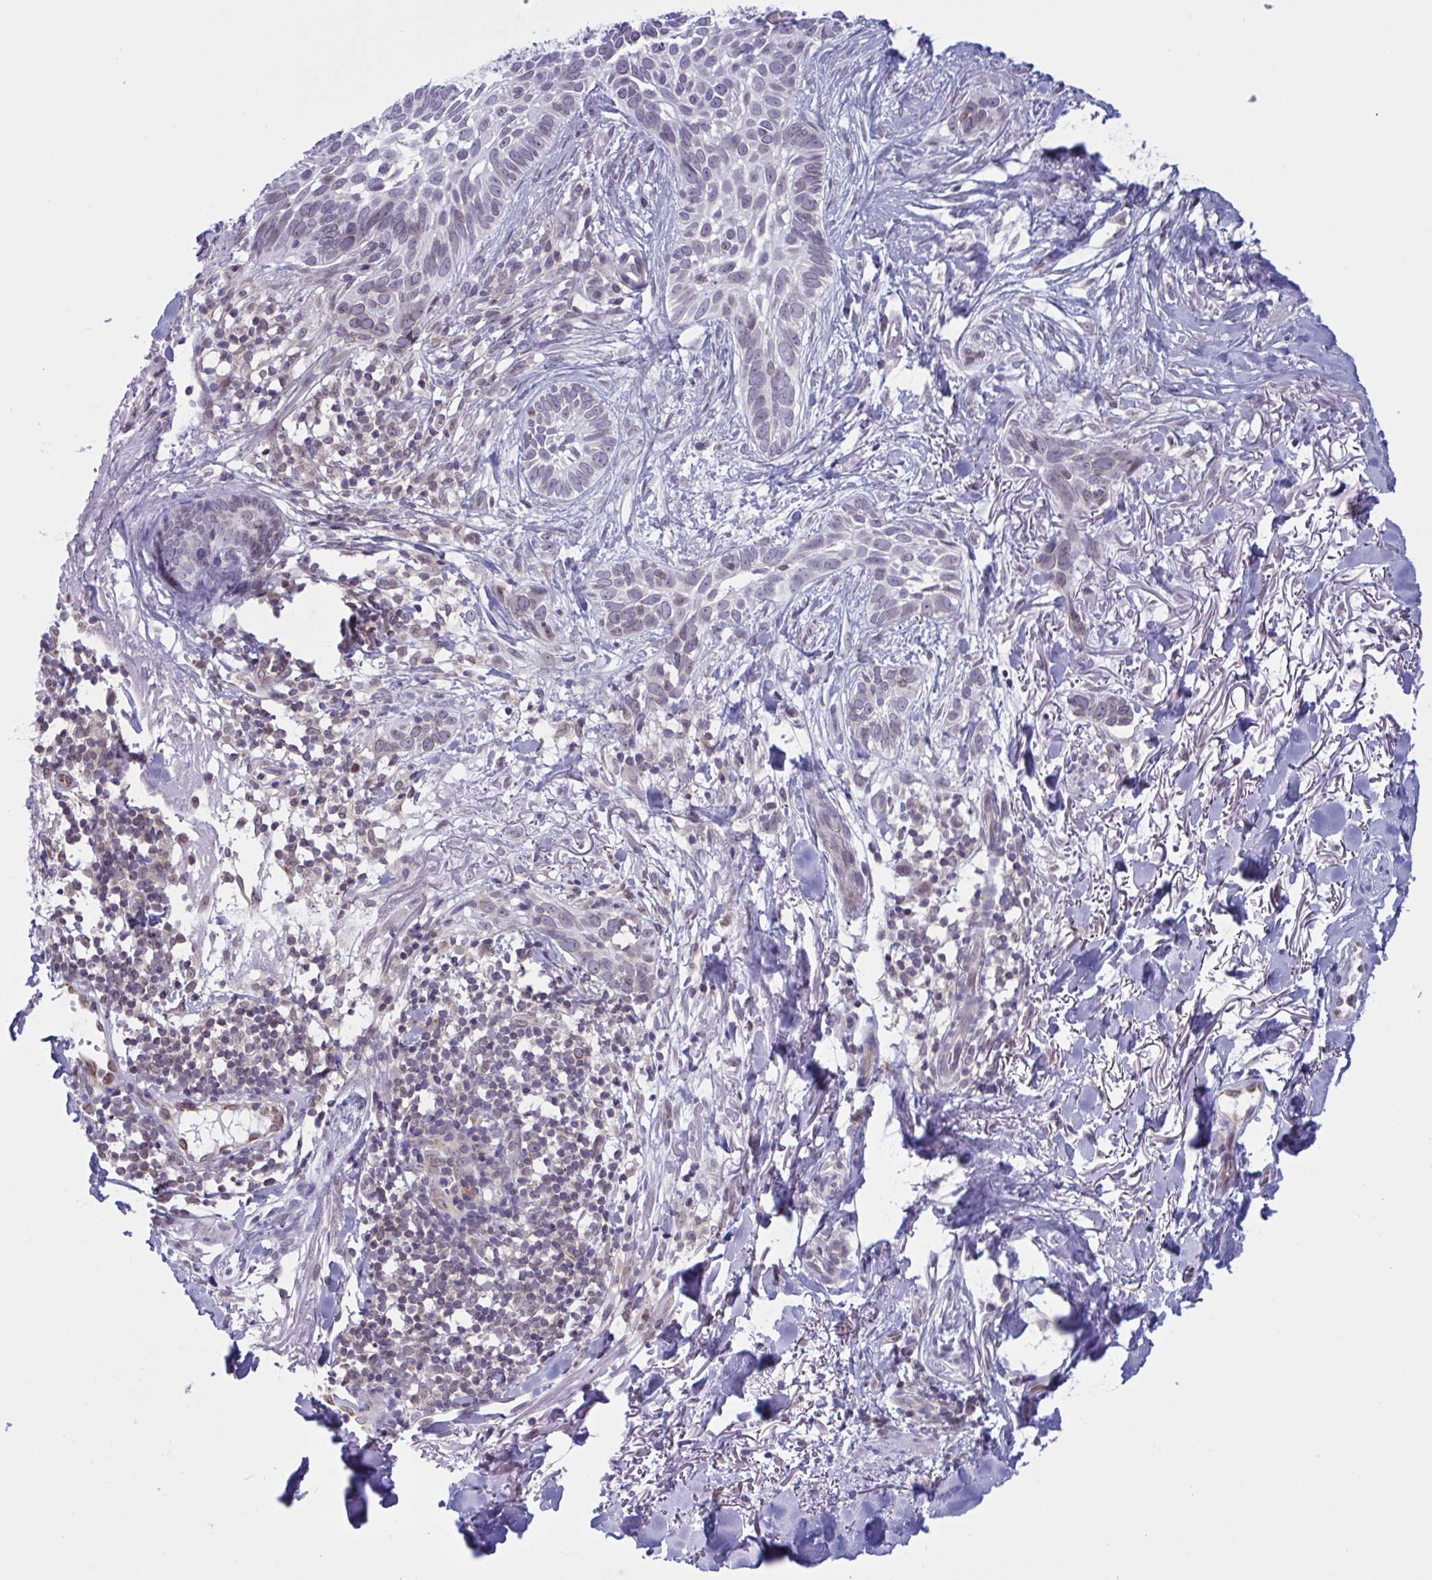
{"staining": {"intensity": "weak", "quantity": "25%-75%", "location": "nuclear"}, "tissue": "skin cancer", "cell_type": "Tumor cells", "image_type": "cancer", "snomed": [{"axis": "morphology", "description": "Basal cell carcinoma"}, {"axis": "topography", "description": "Skin"}, {"axis": "topography", "description": "Skin of face"}], "caption": "This is a photomicrograph of immunohistochemistry (IHC) staining of basal cell carcinoma (skin), which shows weak expression in the nuclear of tumor cells.", "gene": "DOCK11", "patient": {"sex": "female", "age": 90}}